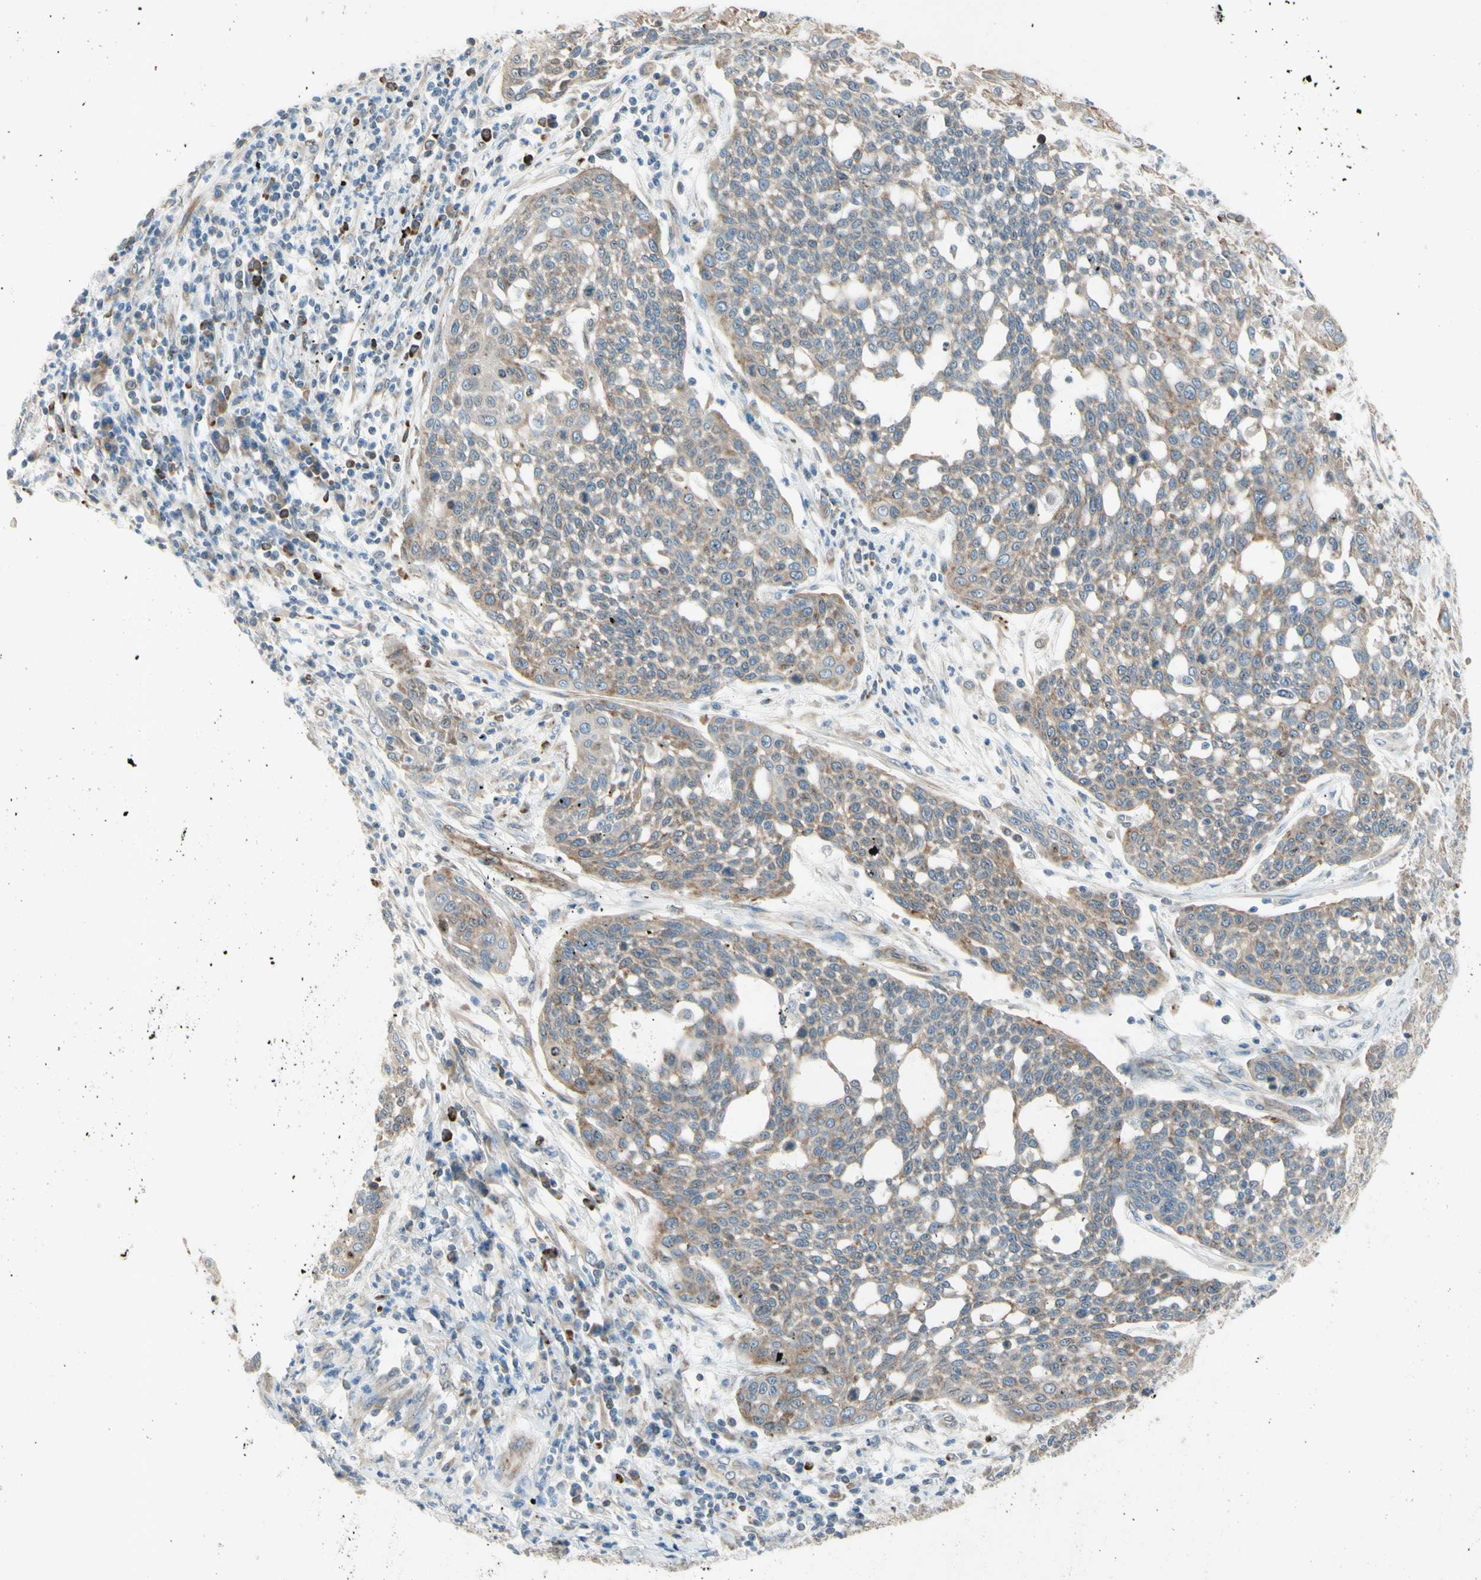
{"staining": {"intensity": "moderate", "quantity": ">75%", "location": "cytoplasmic/membranous"}, "tissue": "cervical cancer", "cell_type": "Tumor cells", "image_type": "cancer", "snomed": [{"axis": "morphology", "description": "Squamous cell carcinoma, NOS"}, {"axis": "topography", "description": "Cervix"}], "caption": "Immunohistochemistry (IHC) histopathology image of human cervical cancer stained for a protein (brown), which shows medium levels of moderate cytoplasmic/membranous staining in approximately >75% of tumor cells.", "gene": "TRAF2", "patient": {"sex": "female", "age": 34}}